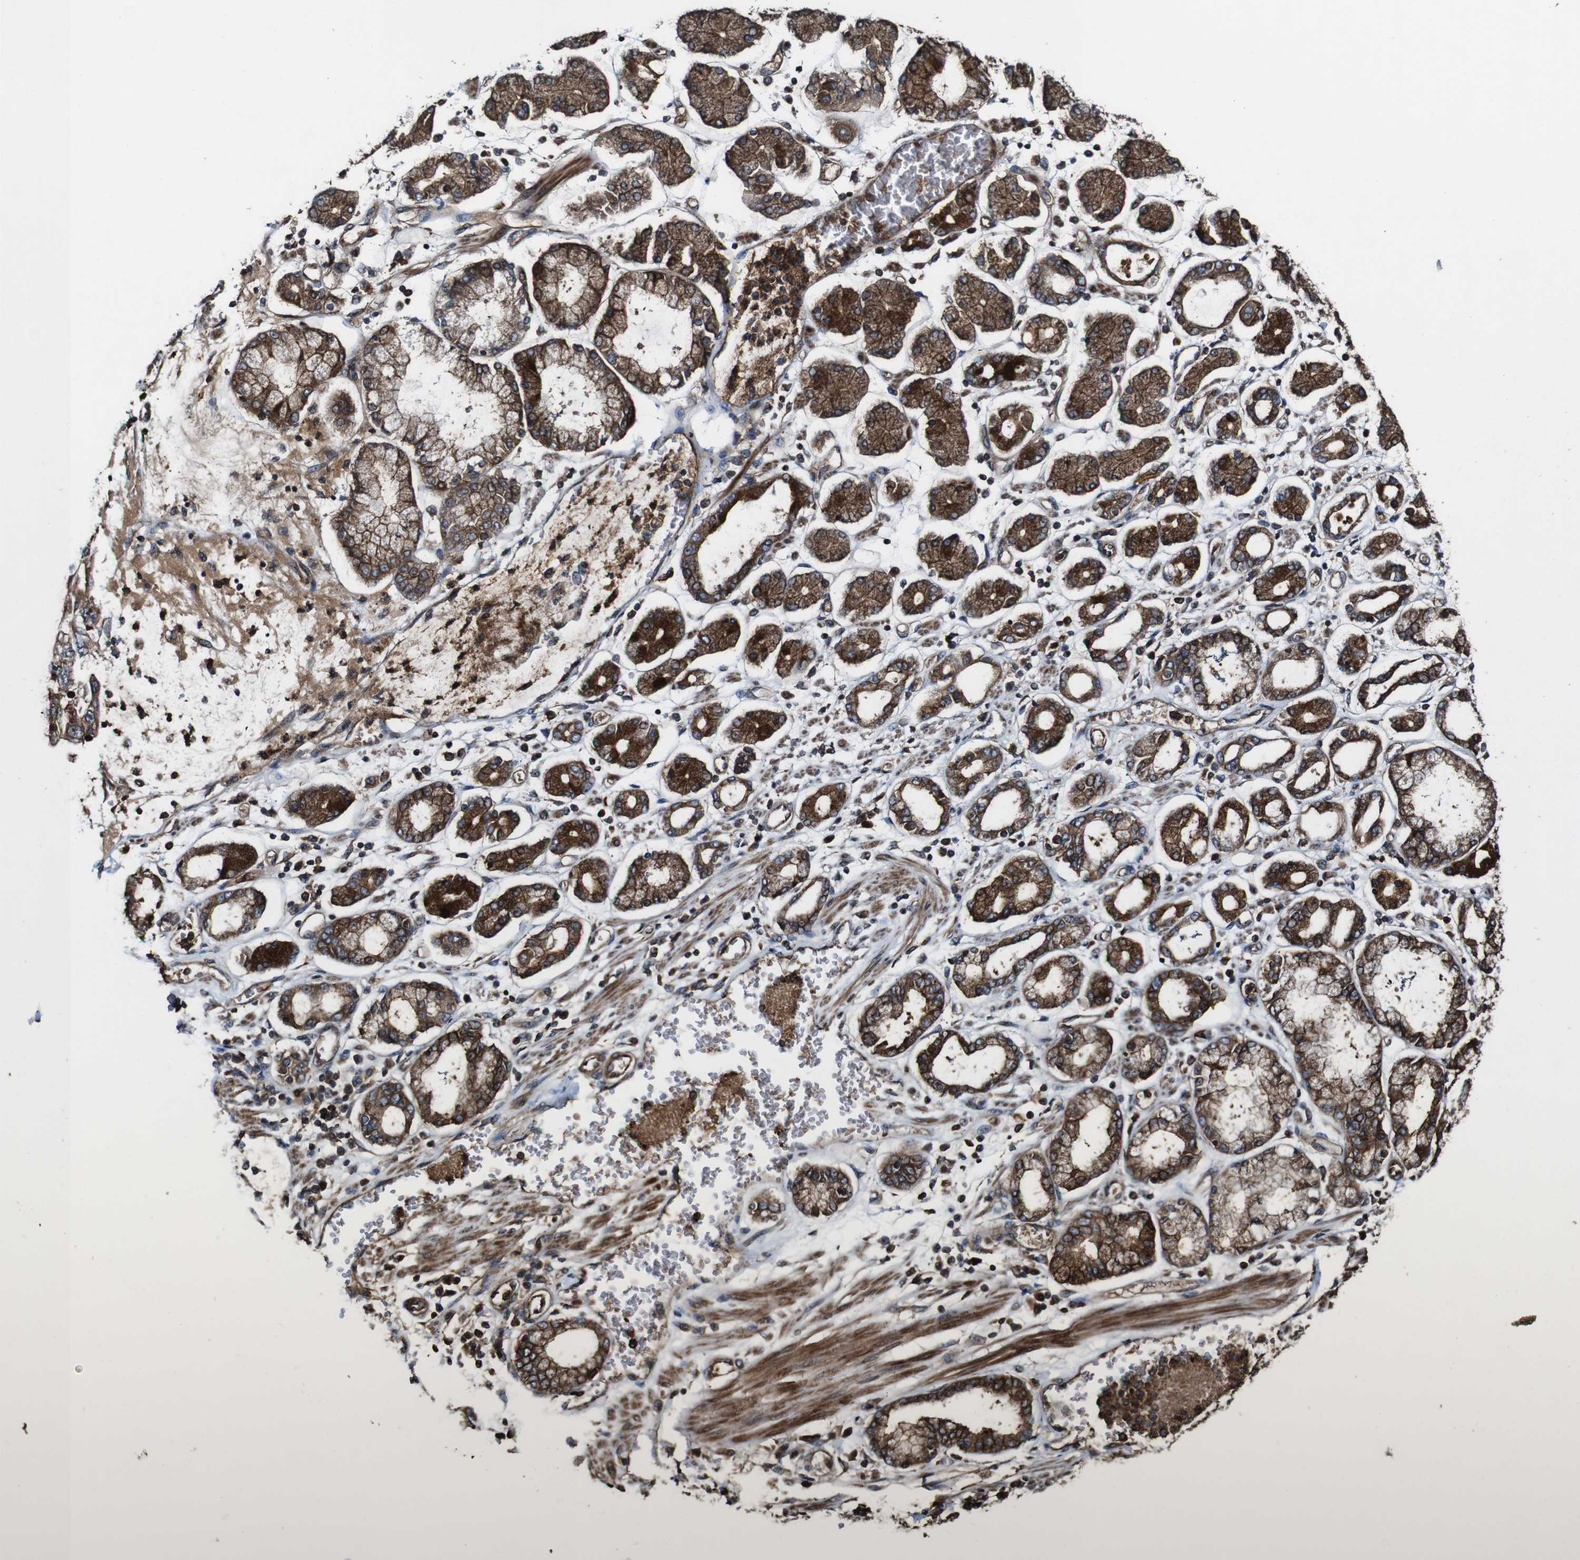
{"staining": {"intensity": "strong", "quantity": ">75%", "location": "cytoplasmic/membranous"}, "tissue": "stomach cancer", "cell_type": "Tumor cells", "image_type": "cancer", "snomed": [{"axis": "morphology", "description": "Adenocarcinoma, NOS"}, {"axis": "topography", "description": "Stomach"}], "caption": "This photomicrograph demonstrates immunohistochemistry (IHC) staining of human adenocarcinoma (stomach), with high strong cytoplasmic/membranous staining in approximately >75% of tumor cells.", "gene": "TNIK", "patient": {"sex": "male", "age": 76}}